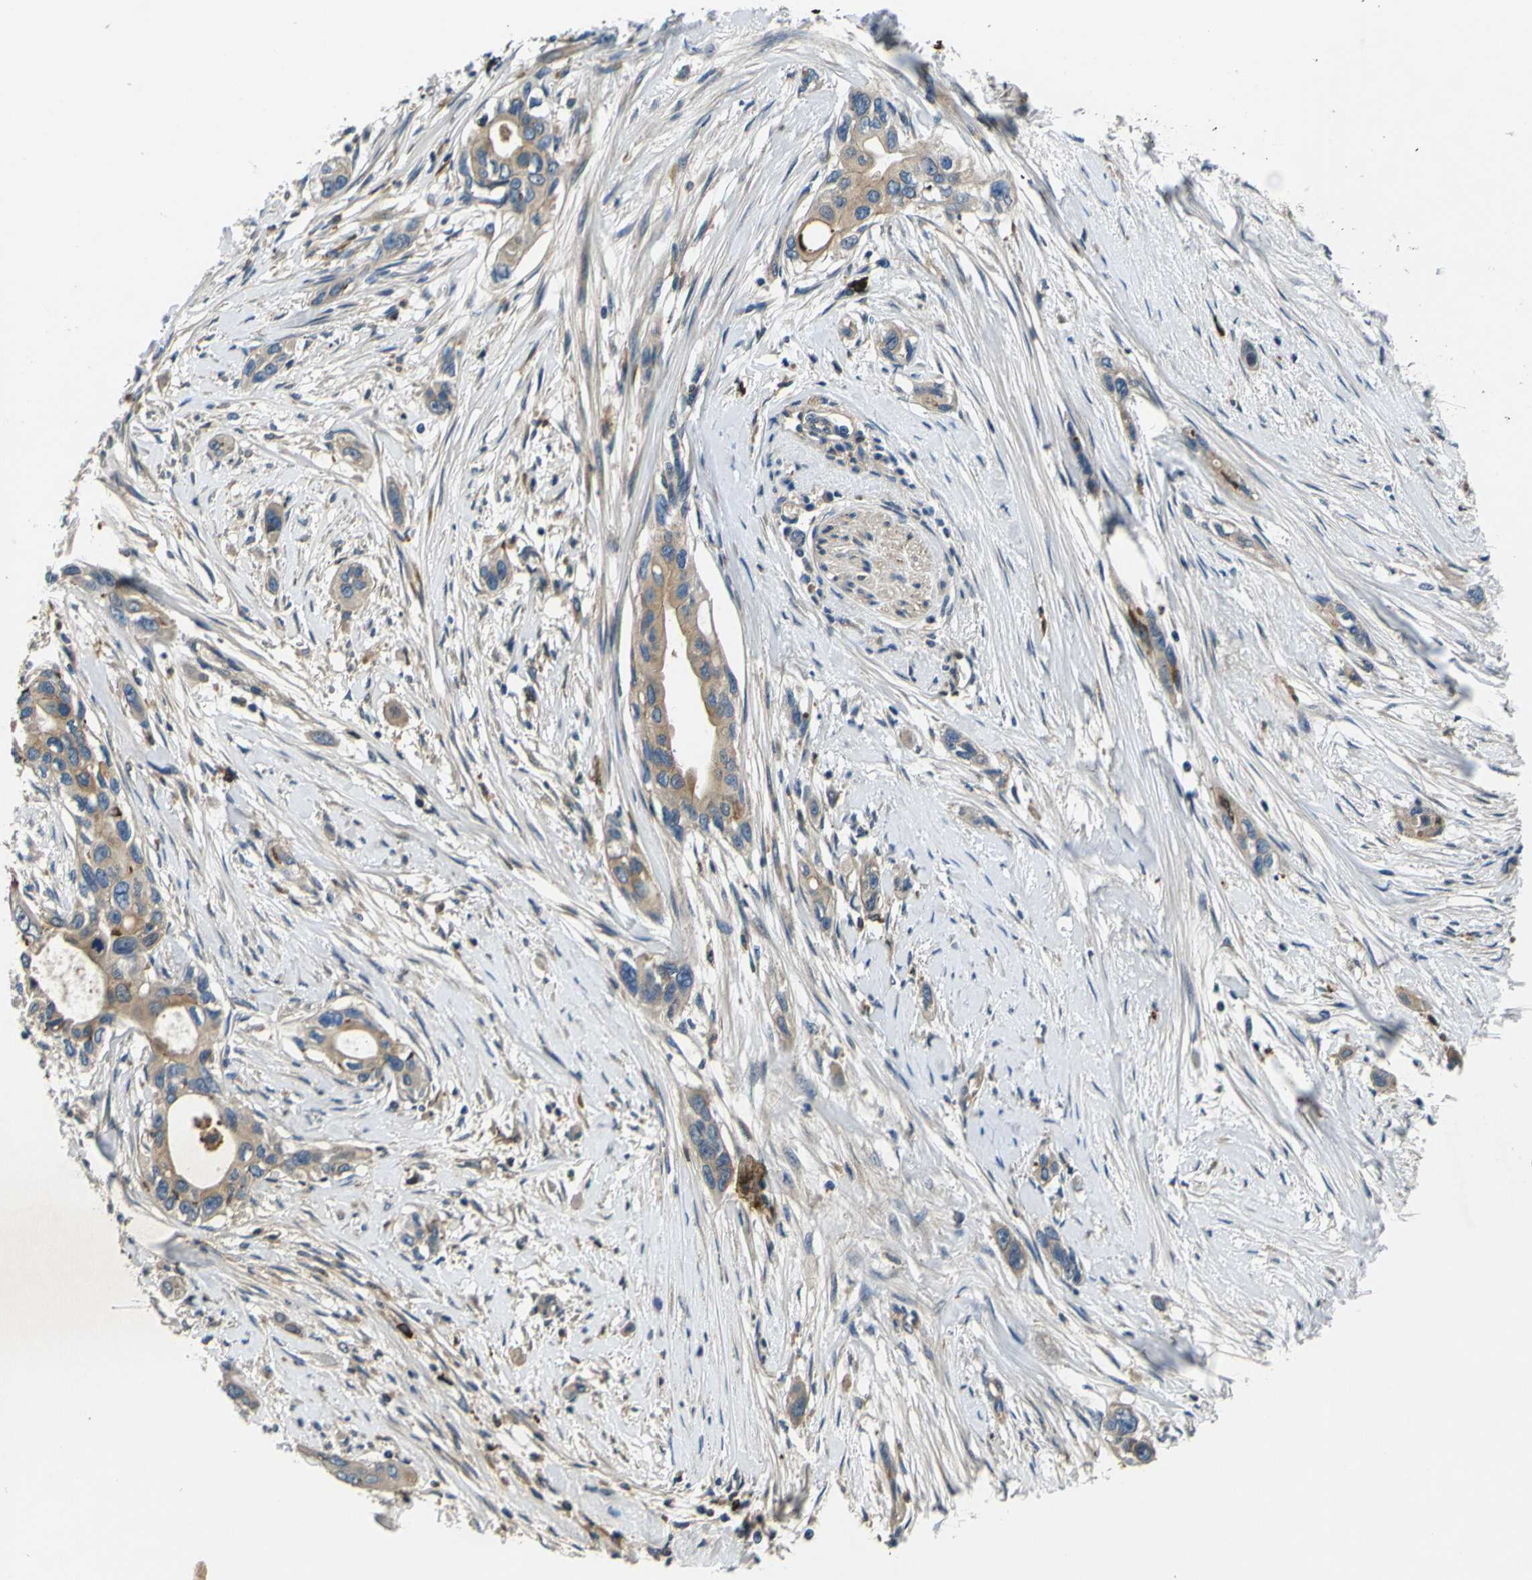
{"staining": {"intensity": "moderate", "quantity": ">75%", "location": "cytoplasmic/membranous"}, "tissue": "pancreatic cancer", "cell_type": "Tumor cells", "image_type": "cancer", "snomed": [{"axis": "morphology", "description": "Adenocarcinoma, NOS"}, {"axis": "topography", "description": "Pancreas"}], "caption": "The histopathology image demonstrates staining of pancreatic cancer (adenocarcinoma), revealing moderate cytoplasmic/membranous protein positivity (brown color) within tumor cells.", "gene": "RAB1B", "patient": {"sex": "female", "age": 60}}